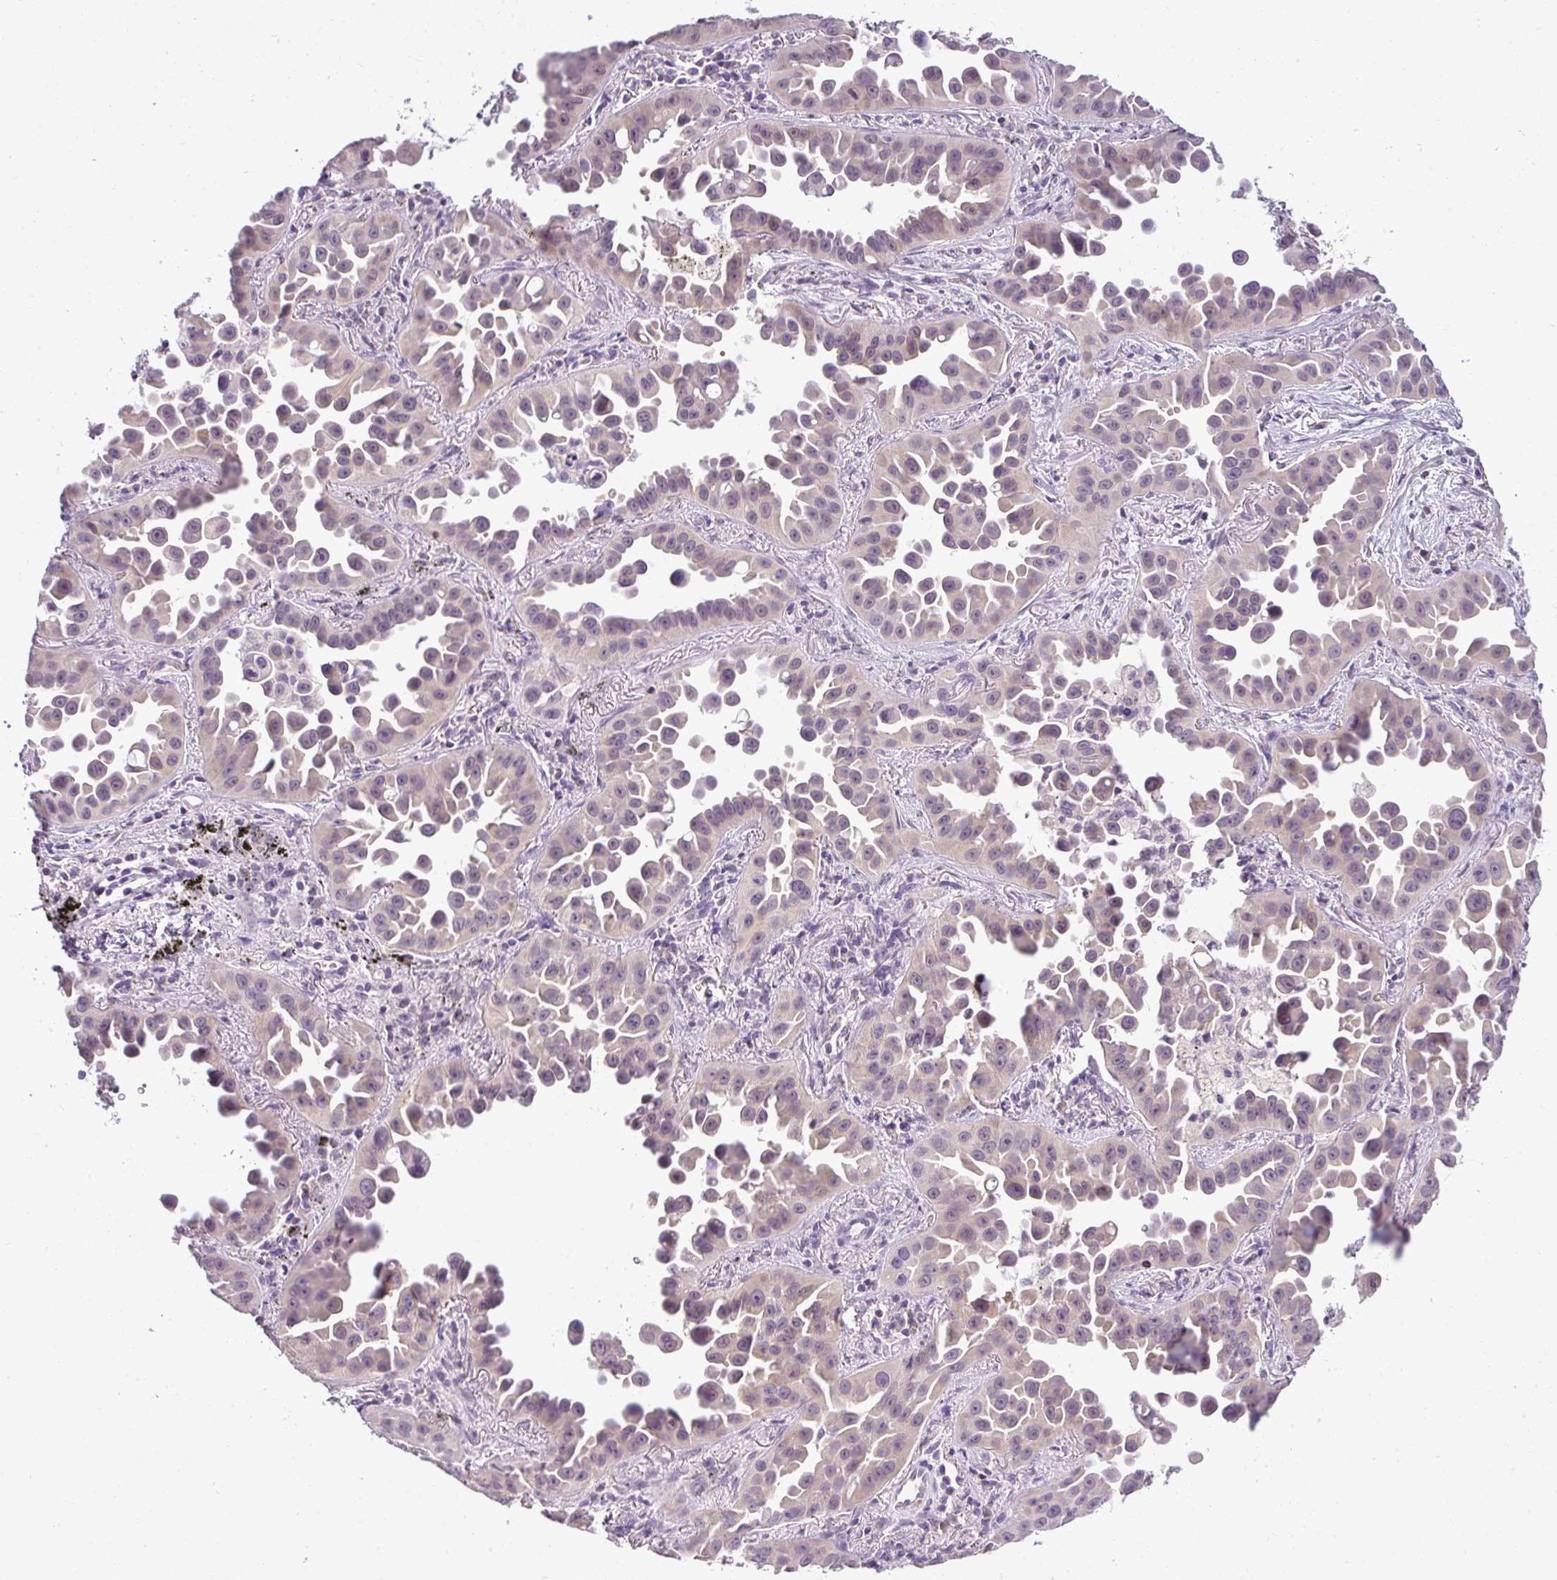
{"staining": {"intensity": "weak", "quantity": "<25%", "location": "cytoplasmic/membranous,nuclear"}, "tissue": "lung cancer", "cell_type": "Tumor cells", "image_type": "cancer", "snomed": [{"axis": "morphology", "description": "Adenocarcinoma, NOS"}, {"axis": "topography", "description": "Lung"}], "caption": "Lung adenocarcinoma stained for a protein using IHC shows no staining tumor cells.", "gene": "CMPK1", "patient": {"sex": "male", "age": 68}}